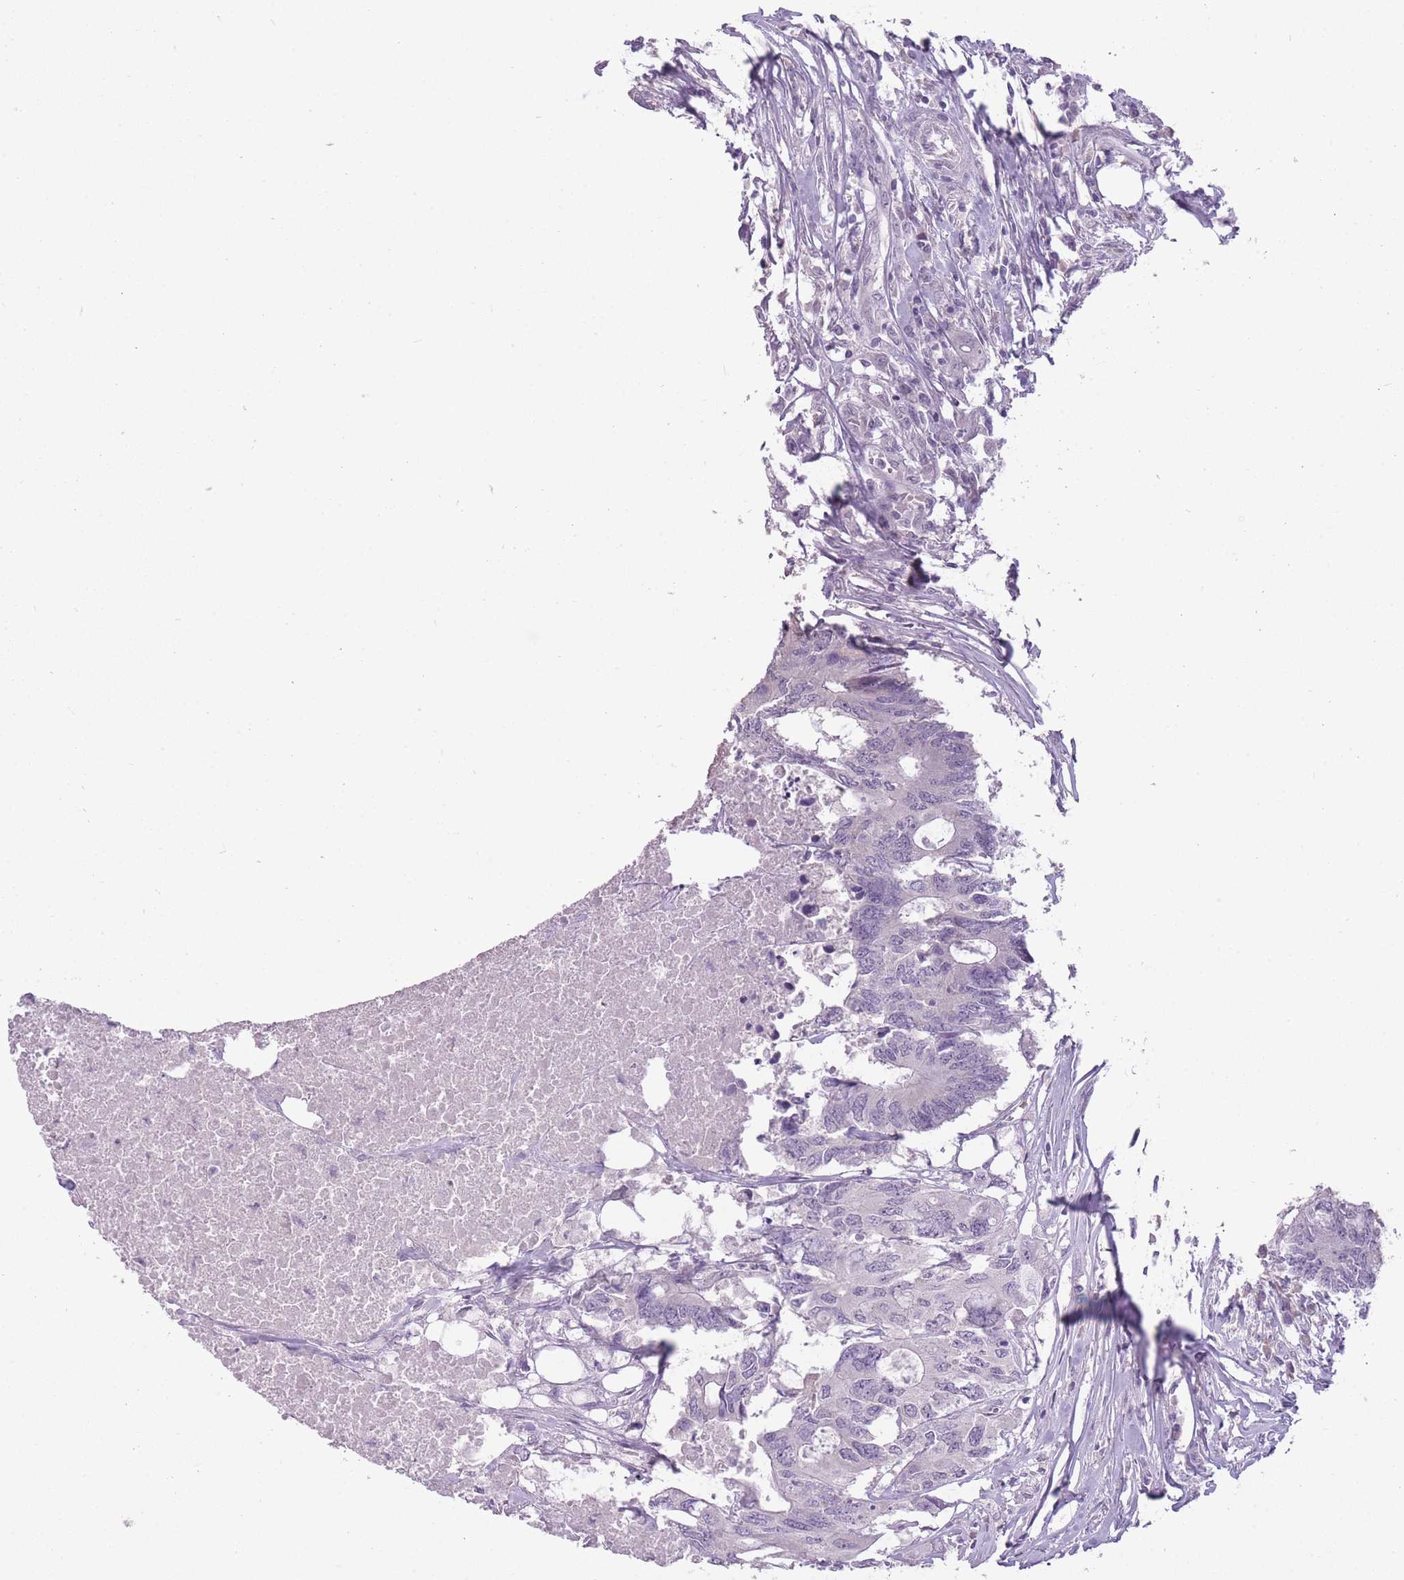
{"staining": {"intensity": "negative", "quantity": "none", "location": "none"}, "tissue": "colorectal cancer", "cell_type": "Tumor cells", "image_type": "cancer", "snomed": [{"axis": "morphology", "description": "Adenocarcinoma, NOS"}, {"axis": "topography", "description": "Colon"}], "caption": "Immunohistochemical staining of adenocarcinoma (colorectal) displays no significant positivity in tumor cells.", "gene": "ZBTB24", "patient": {"sex": "male", "age": 71}}